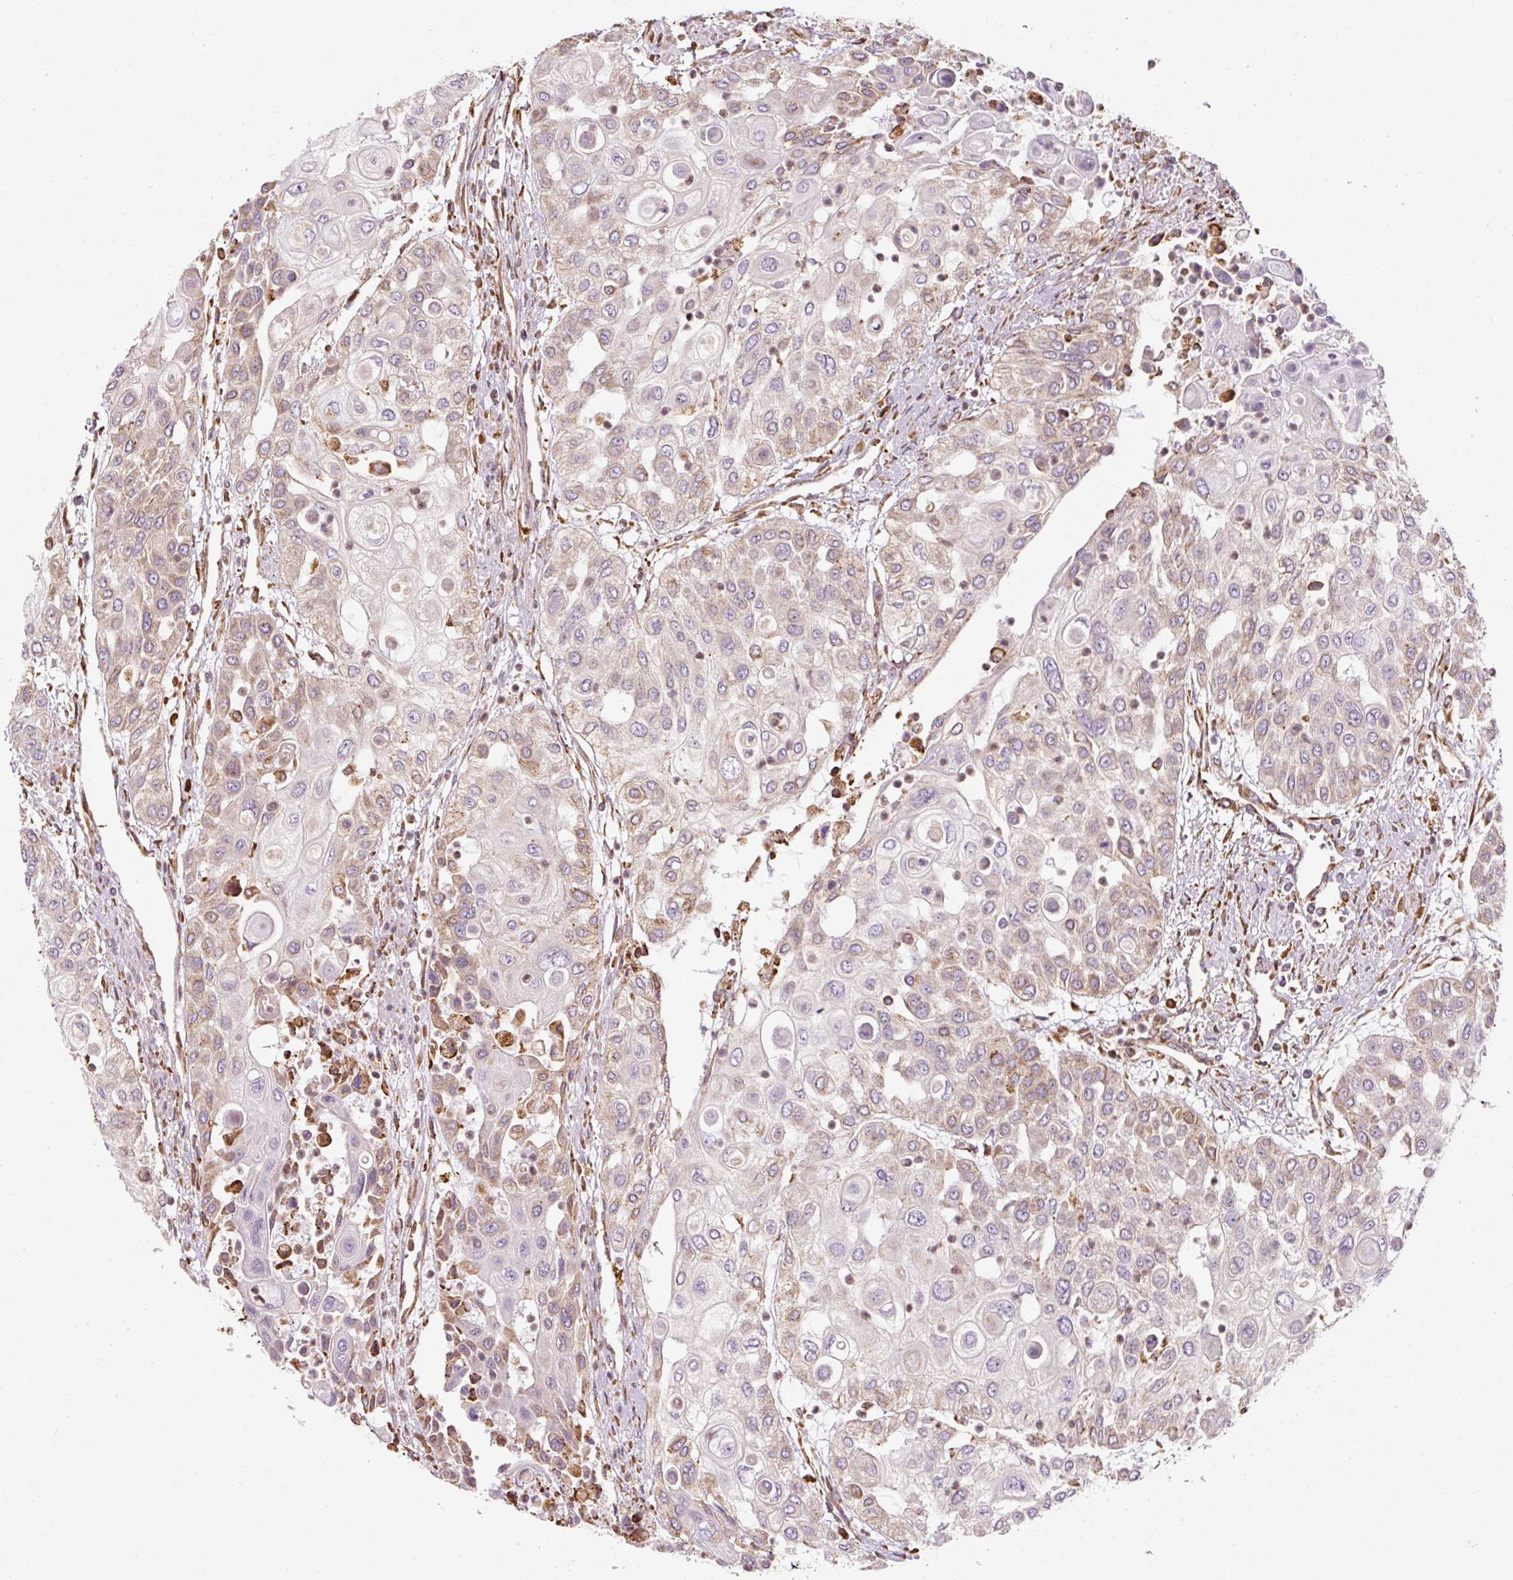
{"staining": {"intensity": "weak", "quantity": "25%-75%", "location": "cytoplasmic/membranous"}, "tissue": "urothelial cancer", "cell_type": "Tumor cells", "image_type": "cancer", "snomed": [{"axis": "morphology", "description": "Urothelial carcinoma, High grade"}, {"axis": "topography", "description": "Urinary bladder"}], "caption": "Protein analysis of urothelial cancer tissue reveals weak cytoplasmic/membranous positivity in approximately 25%-75% of tumor cells.", "gene": "PRKCSH", "patient": {"sex": "female", "age": 79}}